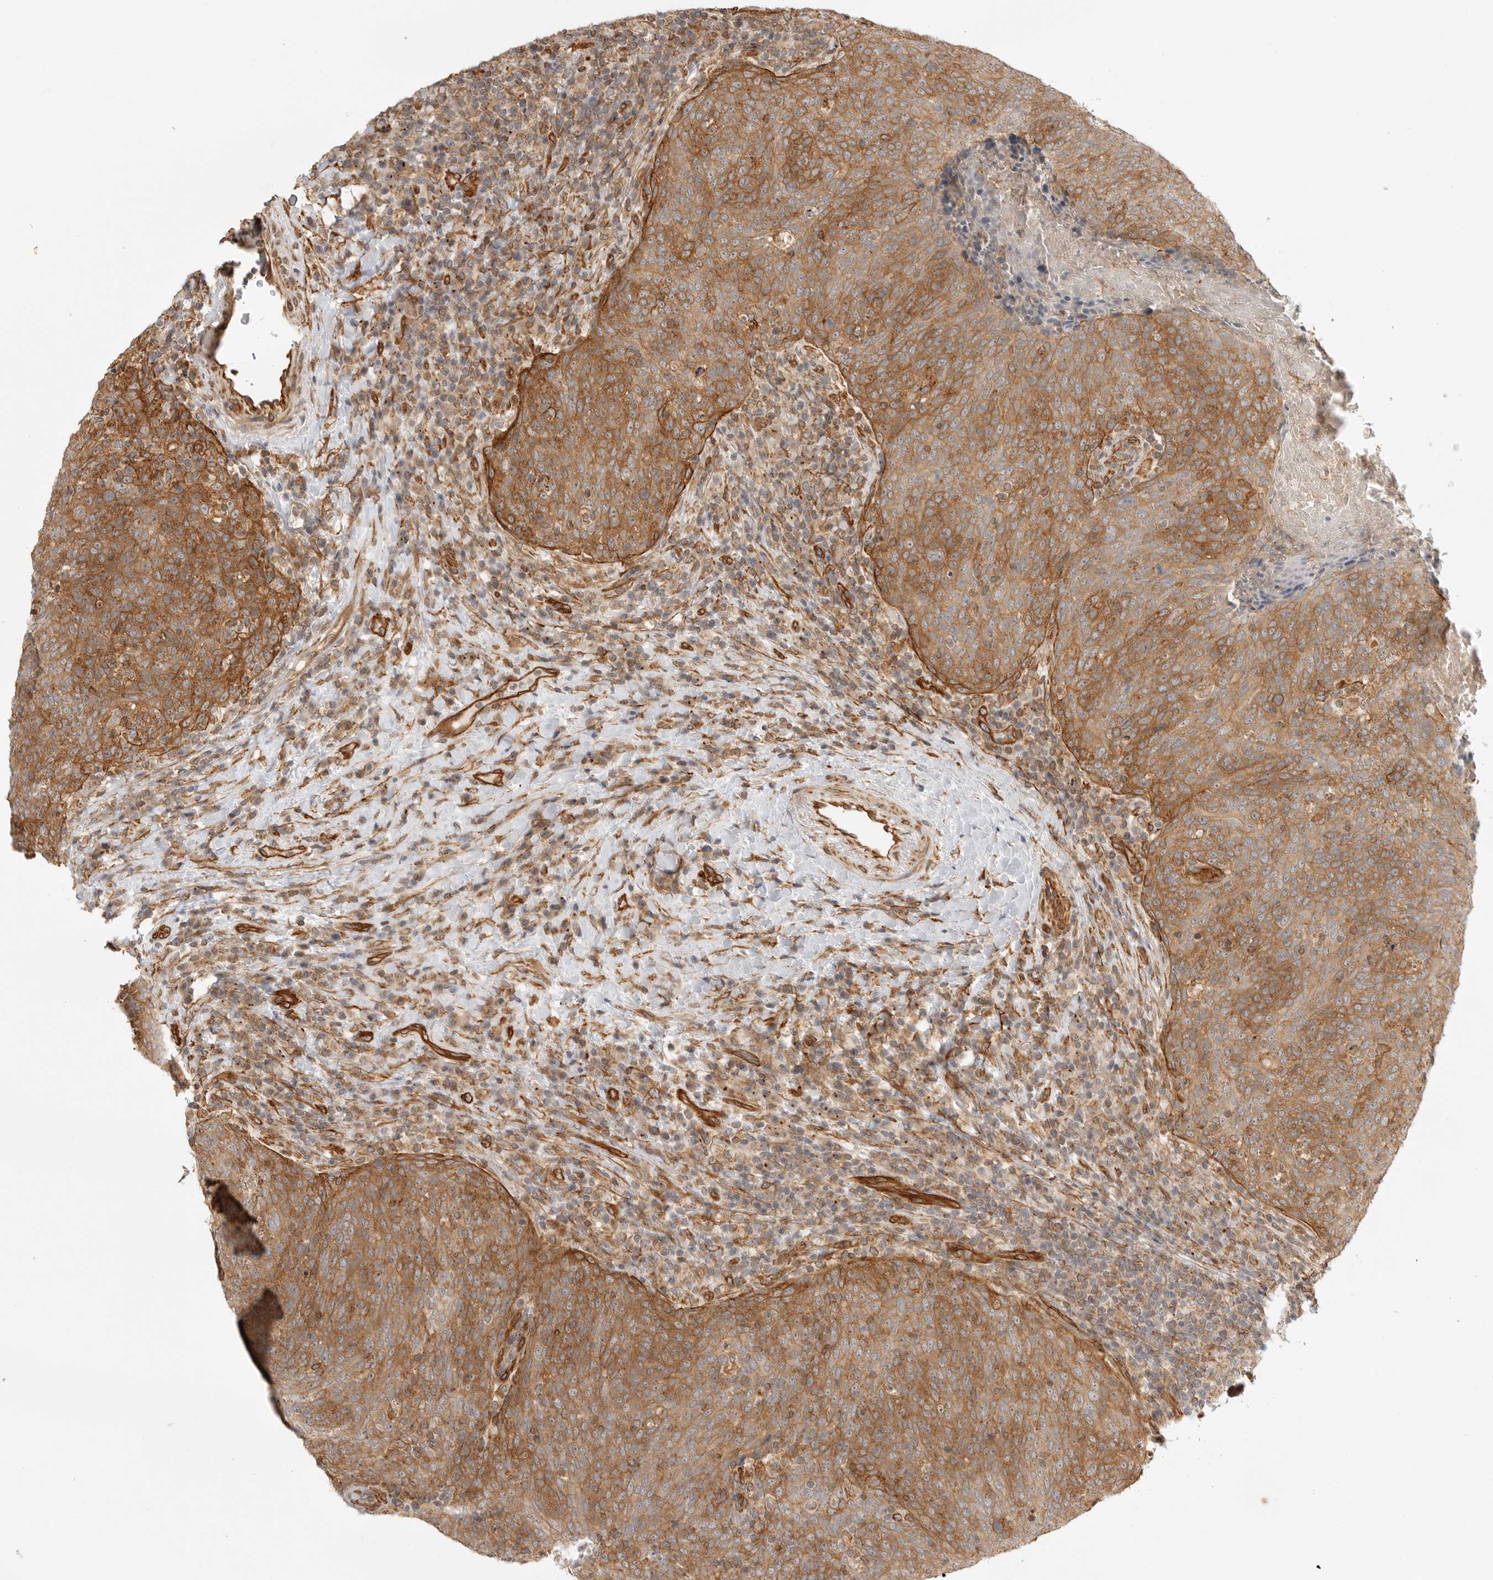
{"staining": {"intensity": "moderate", "quantity": ">75%", "location": "cytoplasmic/membranous"}, "tissue": "head and neck cancer", "cell_type": "Tumor cells", "image_type": "cancer", "snomed": [{"axis": "morphology", "description": "Squamous cell carcinoma, NOS"}, {"axis": "morphology", "description": "Squamous cell carcinoma, metastatic, NOS"}, {"axis": "topography", "description": "Lymph node"}, {"axis": "topography", "description": "Head-Neck"}], "caption": "Human head and neck cancer (metastatic squamous cell carcinoma) stained with a protein marker displays moderate staining in tumor cells.", "gene": "ATOH7", "patient": {"sex": "male", "age": 62}}